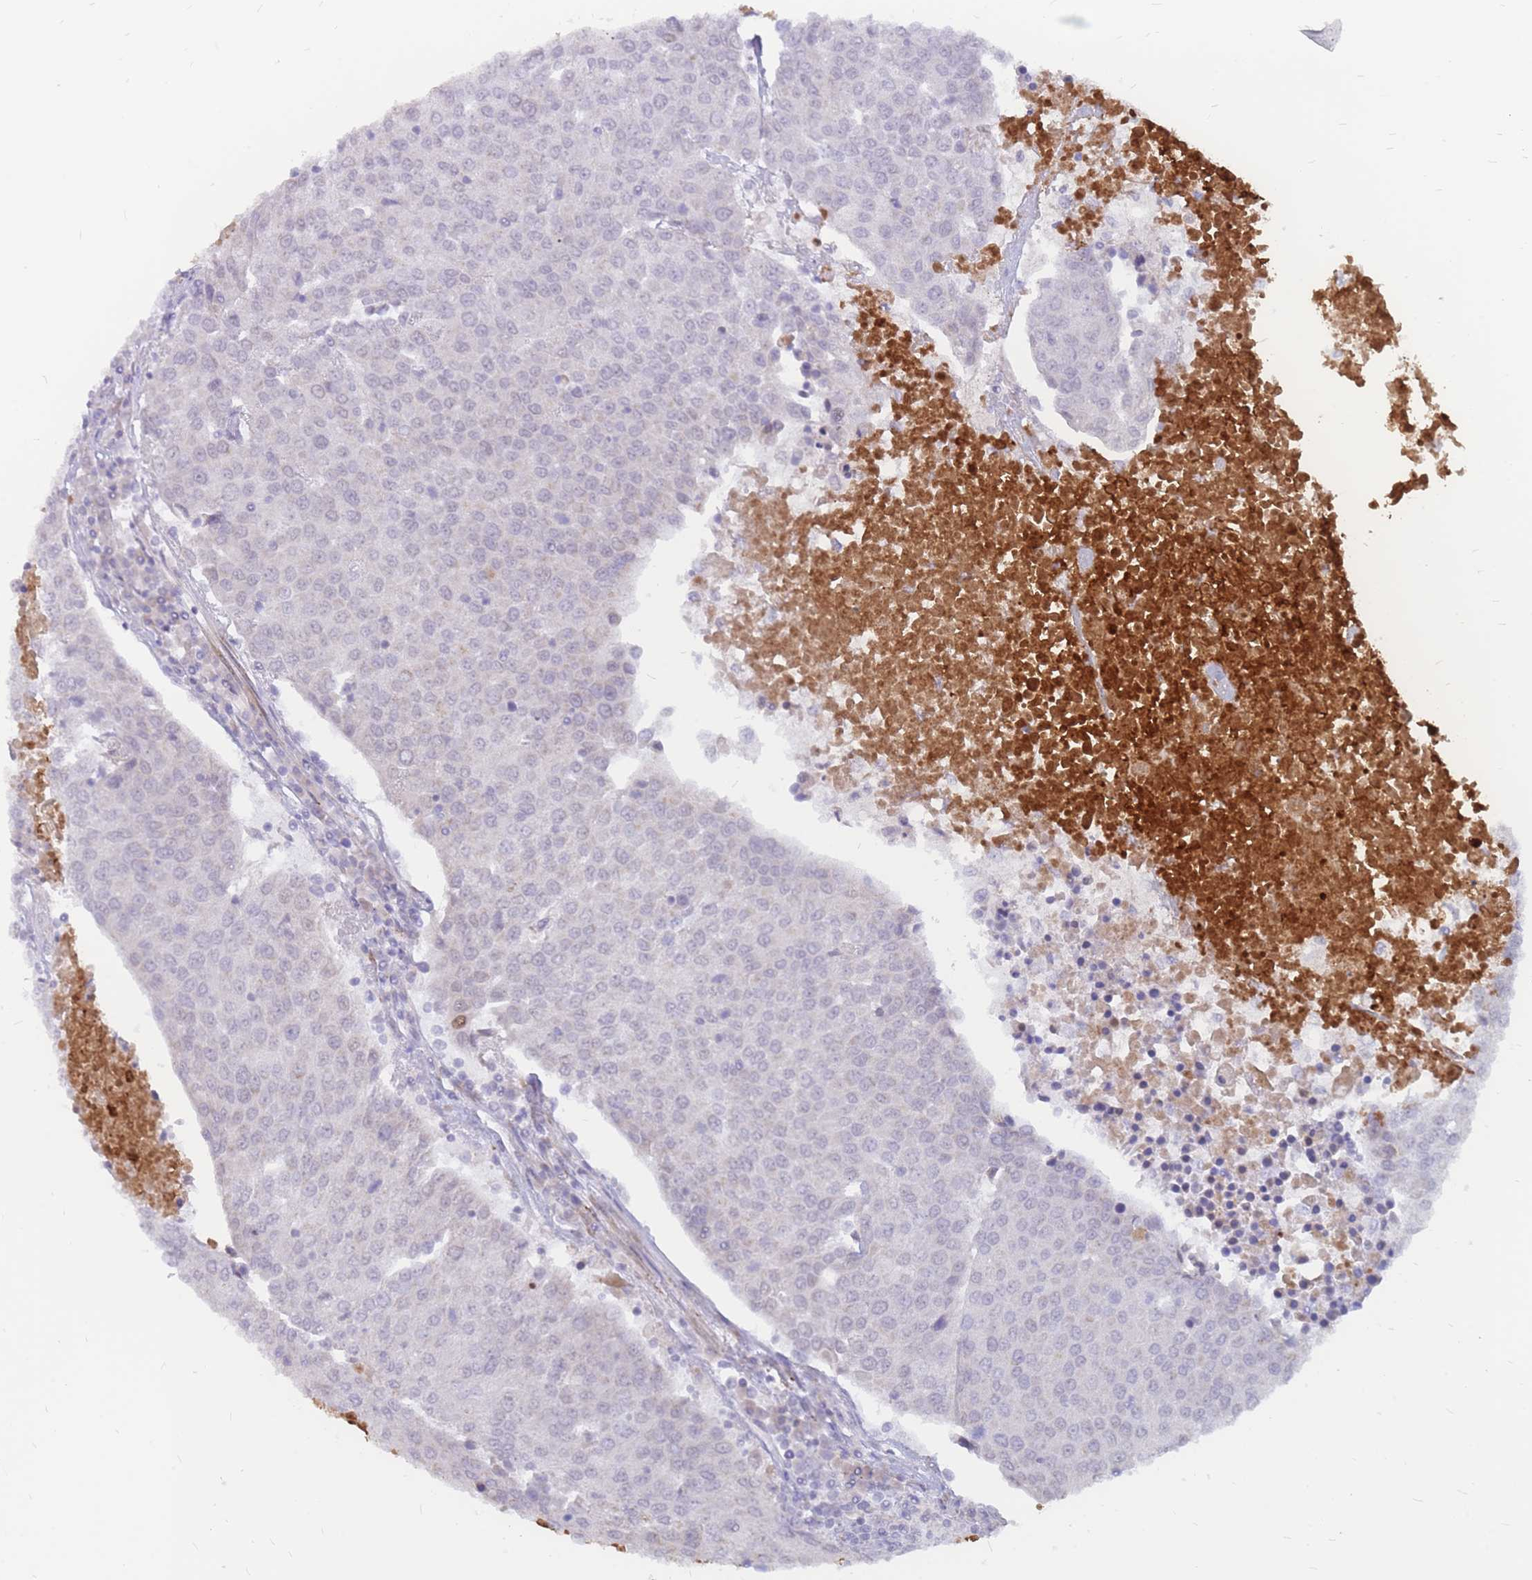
{"staining": {"intensity": "negative", "quantity": "none", "location": "none"}, "tissue": "urothelial cancer", "cell_type": "Tumor cells", "image_type": "cancer", "snomed": [{"axis": "morphology", "description": "Urothelial carcinoma, High grade"}, {"axis": "topography", "description": "Urinary bladder"}], "caption": "This is an immunohistochemistry histopathology image of human urothelial cancer. There is no positivity in tumor cells.", "gene": "ADD2", "patient": {"sex": "female", "age": 85}}